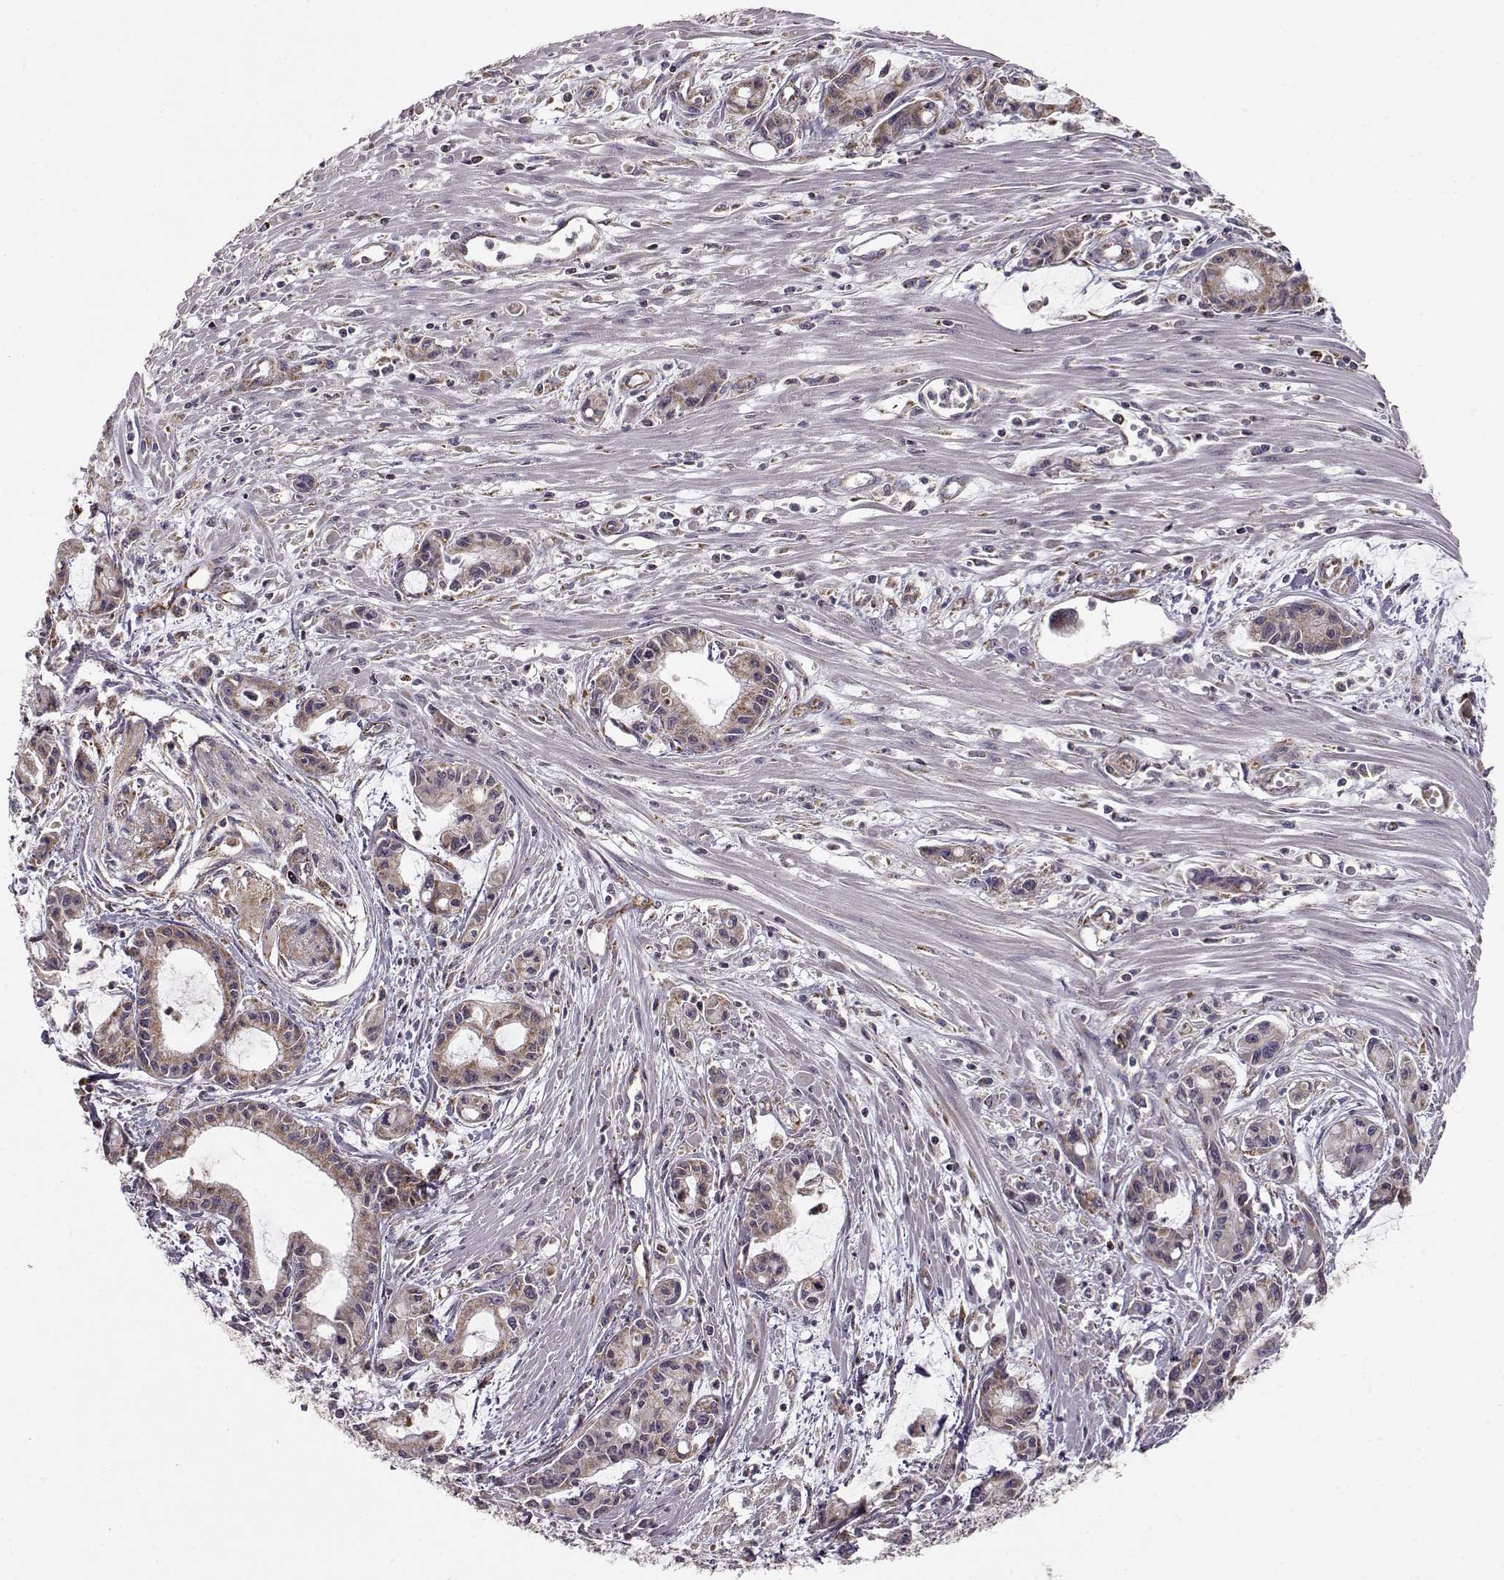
{"staining": {"intensity": "moderate", "quantity": ">75%", "location": "cytoplasmic/membranous"}, "tissue": "pancreatic cancer", "cell_type": "Tumor cells", "image_type": "cancer", "snomed": [{"axis": "morphology", "description": "Adenocarcinoma, NOS"}, {"axis": "topography", "description": "Pancreas"}], "caption": "A brown stain shows moderate cytoplasmic/membranous positivity of a protein in pancreatic cancer (adenocarcinoma) tumor cells.", "gene": "CMTM3", "patient": {"sex": "male", "age": 48}}